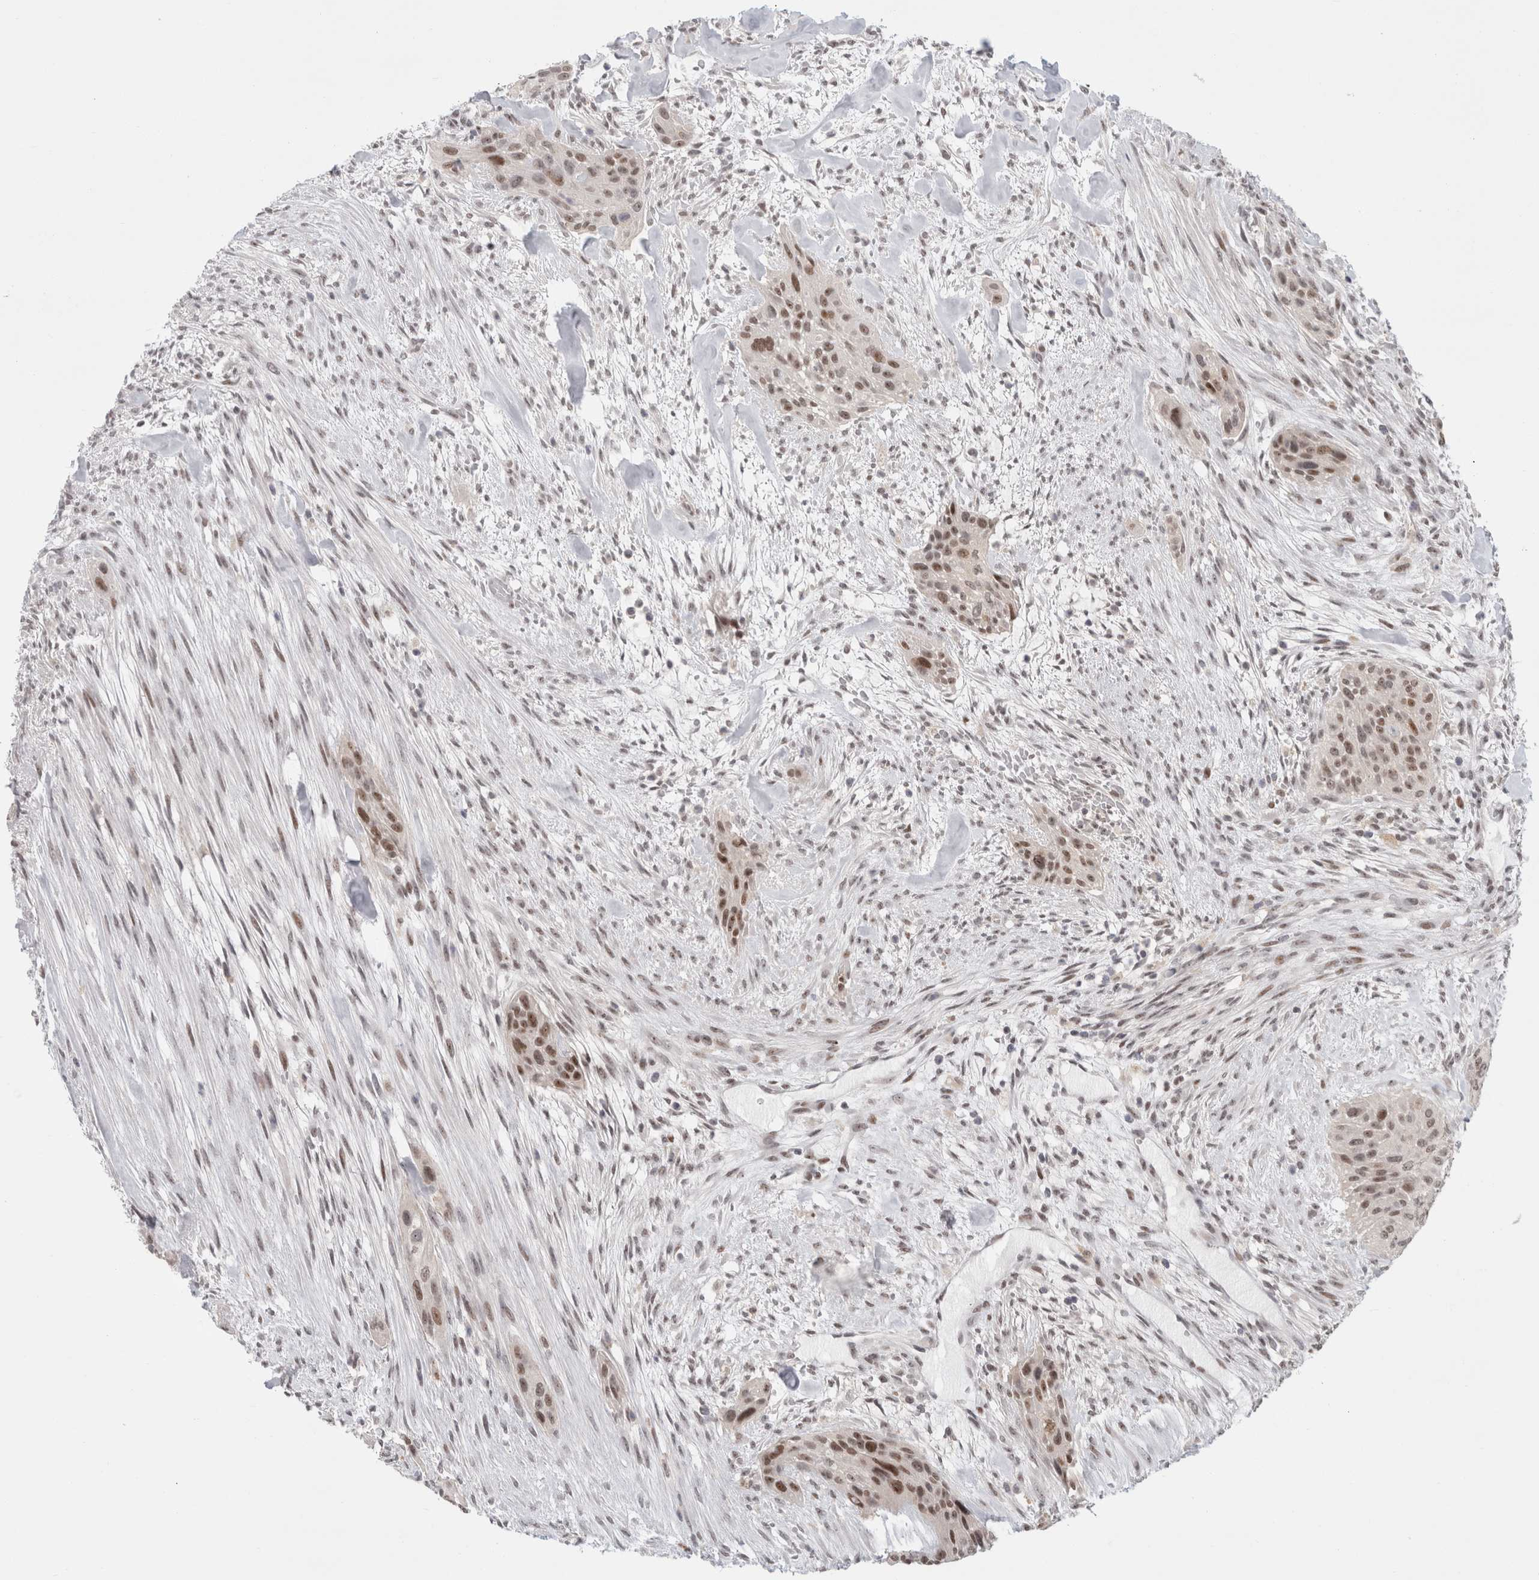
{"staining": {"intensity": "moderate", "quantity": ">75%", "location": "nuclear"}, "tissue": "urothelial cancer", "cell_type": "Tumor cells", "image_type": "cancer", "snomed": [{"axis": "morphology", "description": "Urothelial carcinoma, High grade"}, {"axis": "topography", "description": "Urinary bladder"}], "caption": "Approximately >75% of tumor cells in high-grade urothelial carcinoma display moderate nuclear protein expression as visualized by brown immunohistochemical staining.", "gene": "SENP6", "patient": {"sex": "male", "age": 35}}